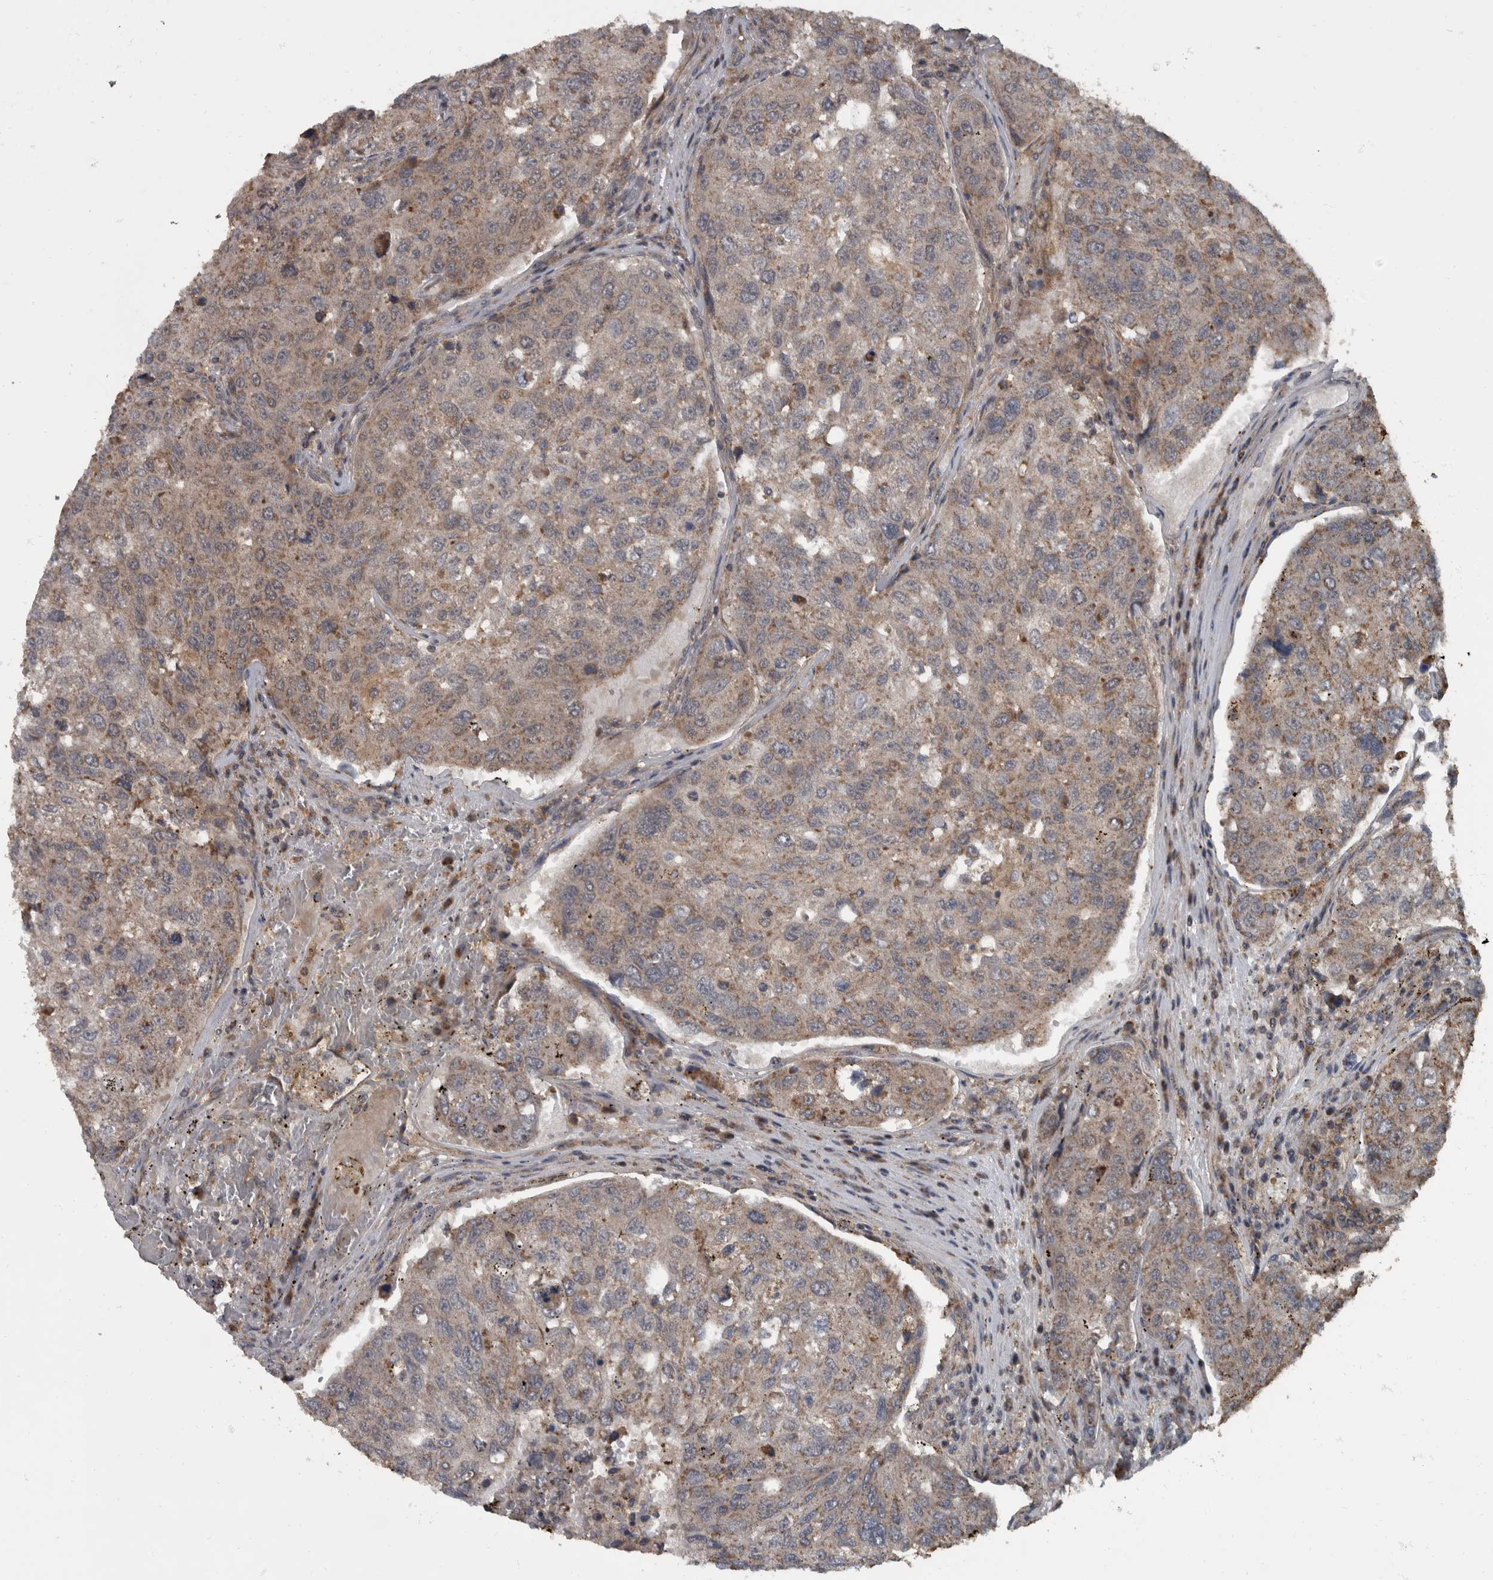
{"staining": {"intensity": "weak", "quantity": ">75%", "location": "cytoplasmic/membranous"}, "tissue": "urothelial cancer", "cell_type": "Tumor cells", "image_type": "cancer", "snomed": [{"axis": "morphology", "description": "Urothelial carcinoma, High grade"}, {"axis": "topography", "description": "Lymph node"}, {"axis": "topography", "description": "Urinary bladder"}], "caption": "Human urothelial cancer stained with a protein marker reveals weak staining in tumor cells.", "gene": "RABGGTB", "patient": {"sex": "male", "age": 51}}